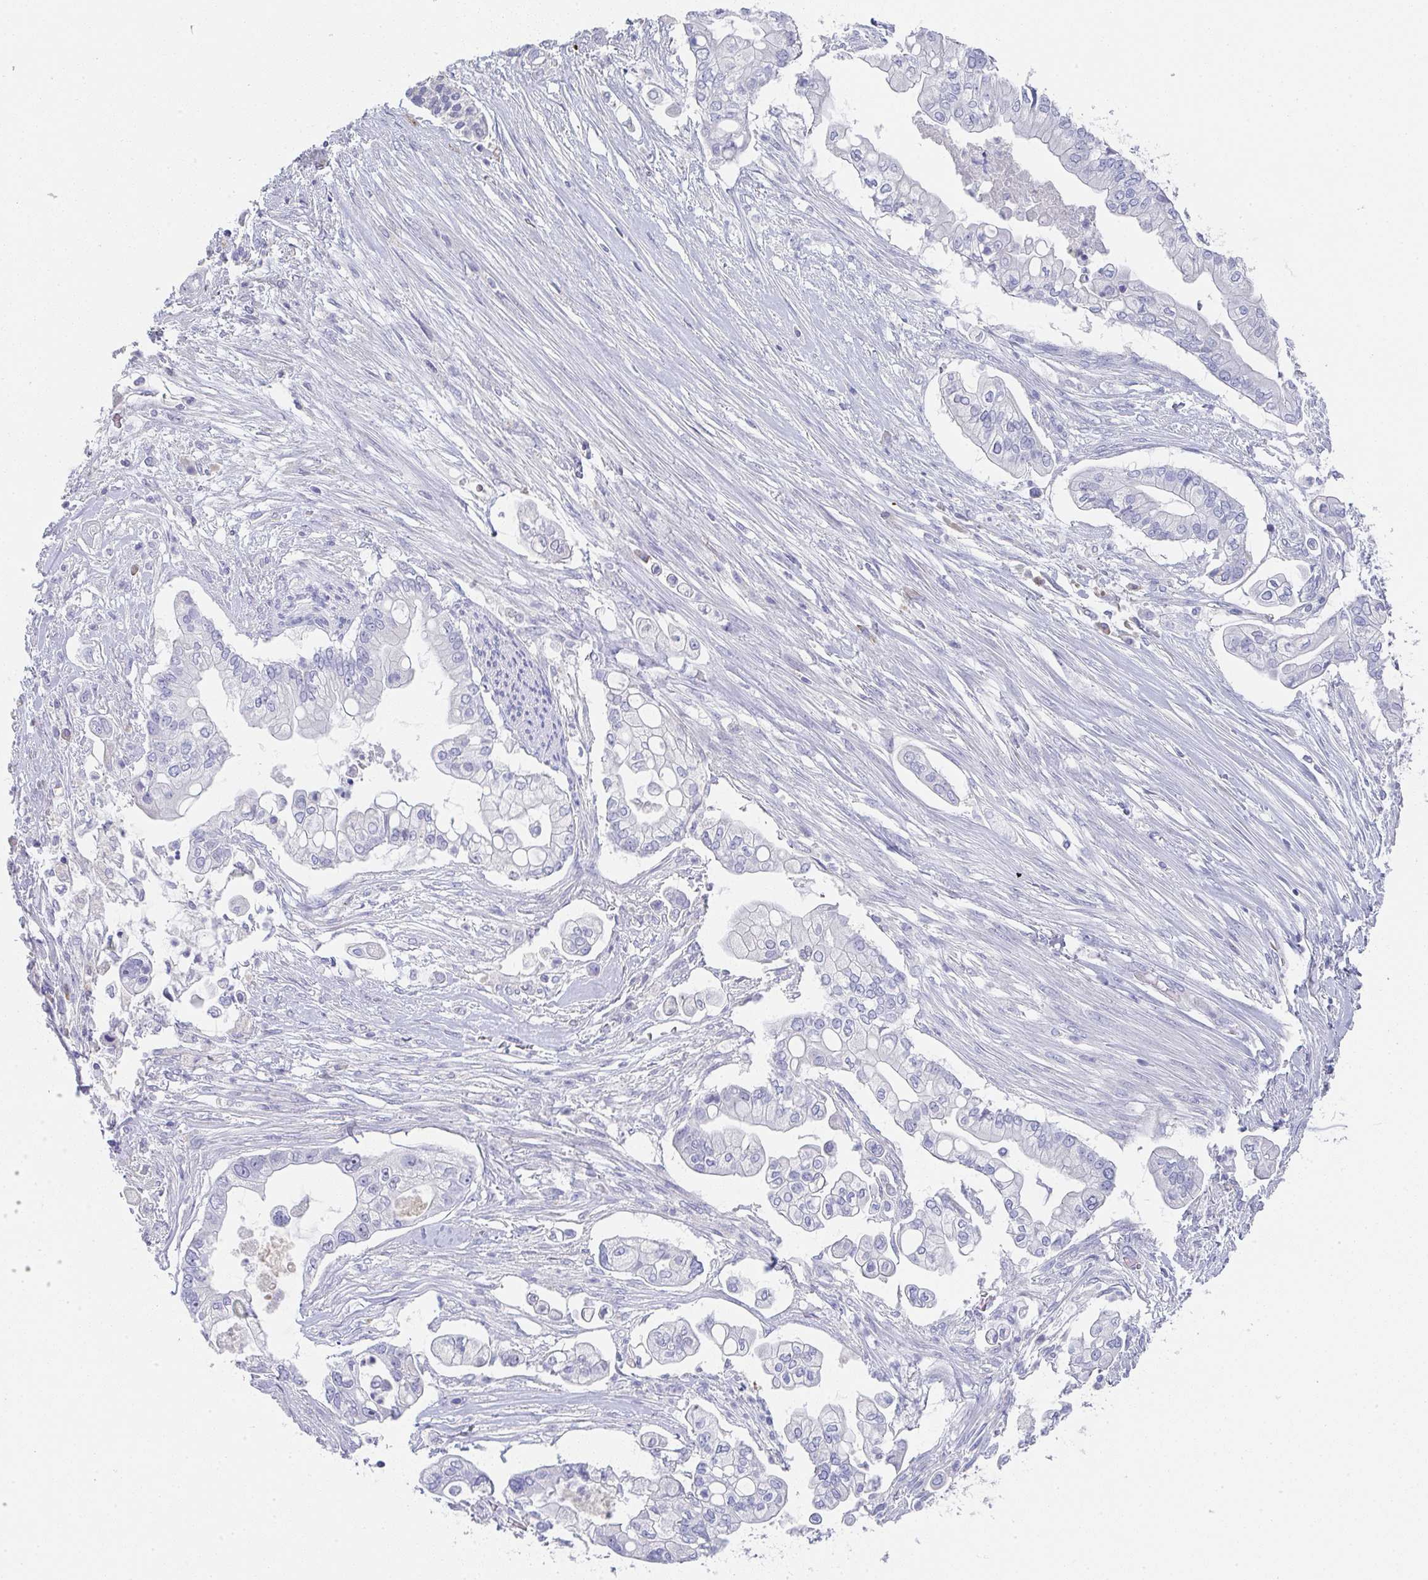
{"staining": {"intensity": "negative", "quantity": "none", "location": "none"}, "tissue": "pancreatic cancer", "cell_type": "Tumor cells", "image_type": "cancer", "snomed": [{"axis": "morphology", "description": "Adenocarcinoma, NOS"}, {"axis": "topography", "description": "Pancreas"}], "caption": "An image of pancreatic cancer (adenocarcinoma) stained for a protein displays no brown staining in tumor cells.", "gene": "NOXRED1", "patient": {"sex": "female", "age": 69}}